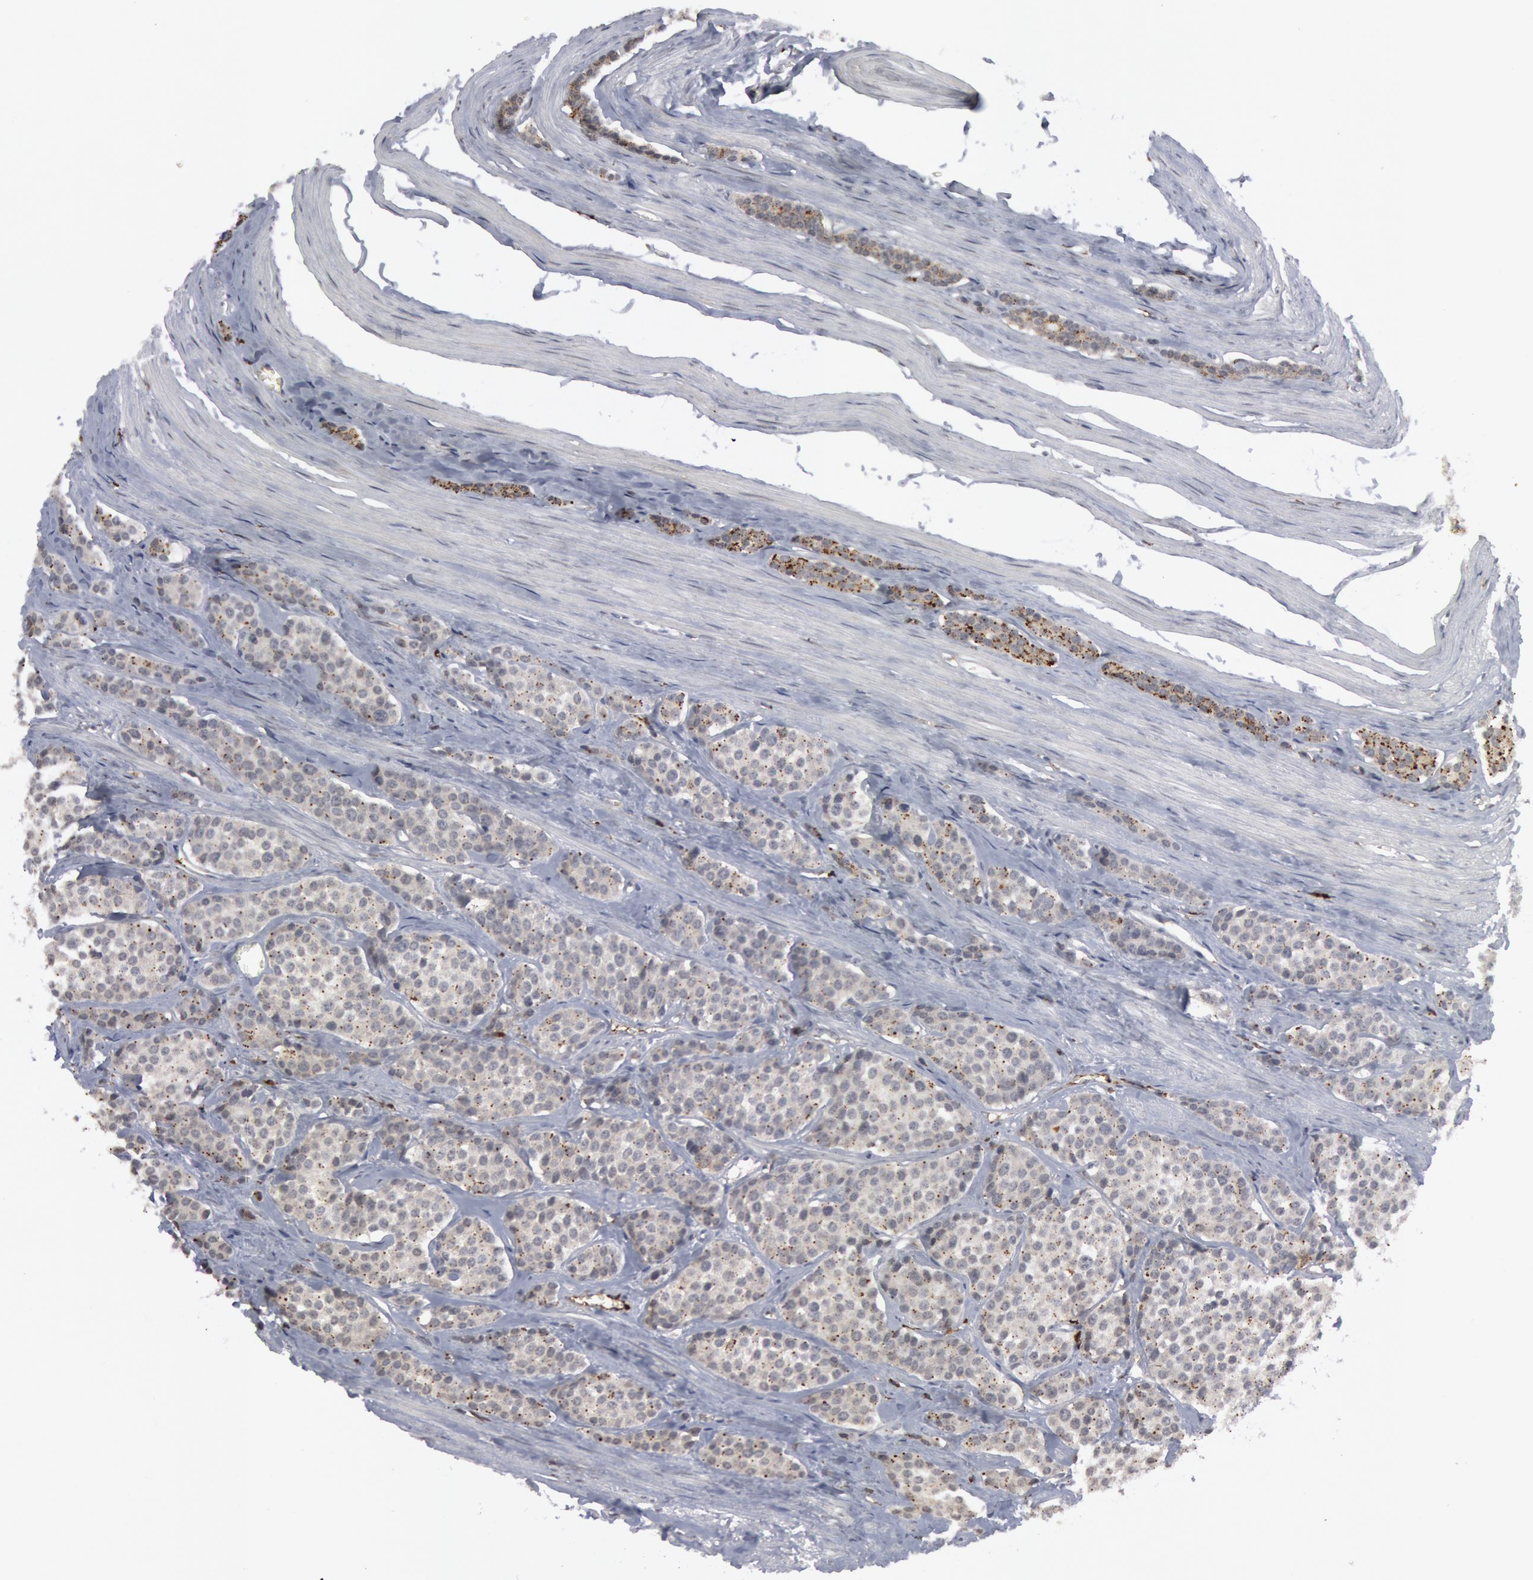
{"staining": {"intensity": "weak", "quantity": "<25%", "location": "cytoplasmic/membranous"}, "tissue": "carcinoid", "cell_type": "Tumor cells", "image_type": "cancer", "snomed": [{"axis": "morphology", "description": "Carcinoid, malignant, NOS"}, {"axis": "topography", "description": "Small intestine"}], "caption": "This is a image of IHC staining of malignant carcinoid, which shows no expression in tumor cells.", "gene": "C1QC", "patient": {"sex": "male", "age": 60}}